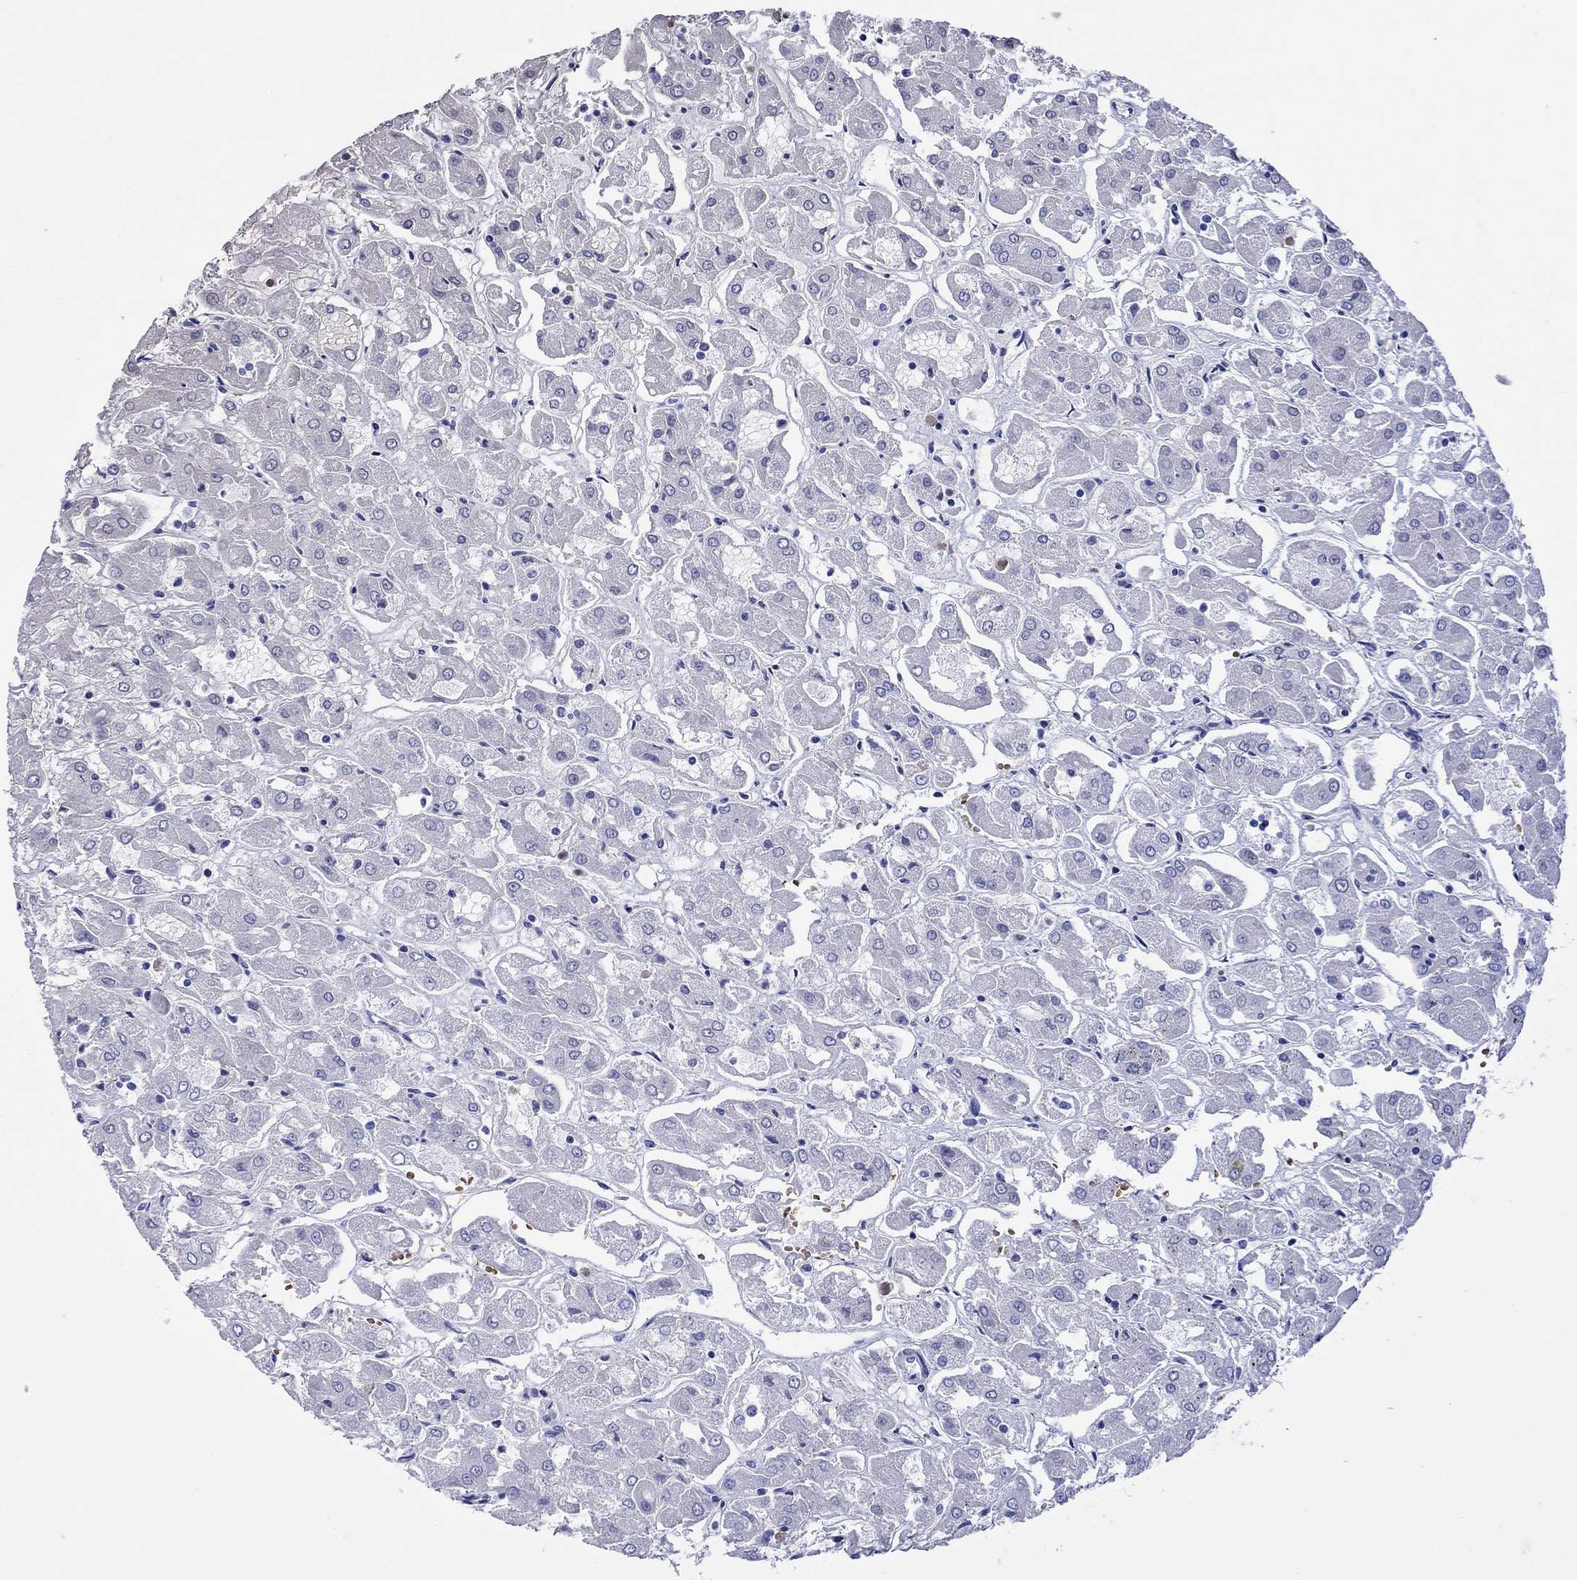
{"staining": {"intensity": "negative", "quantity": "none", "location": "none"}, "tissue": "renal cancer", "cell_type": "Tumor cells", "image_type": "cancer", "snomed": [{"axis": "morphology", "description": "Adenocarcinoma, NOS"}, {"axis": "topography", "description": "Kidney"}], "caption": "A micrograph of adenocarcinoma (renal) stained for a protein displays no brown staining in tumor cells.", "gene": "PTPRN", "patient": {"sex": "male", "age": 72}}